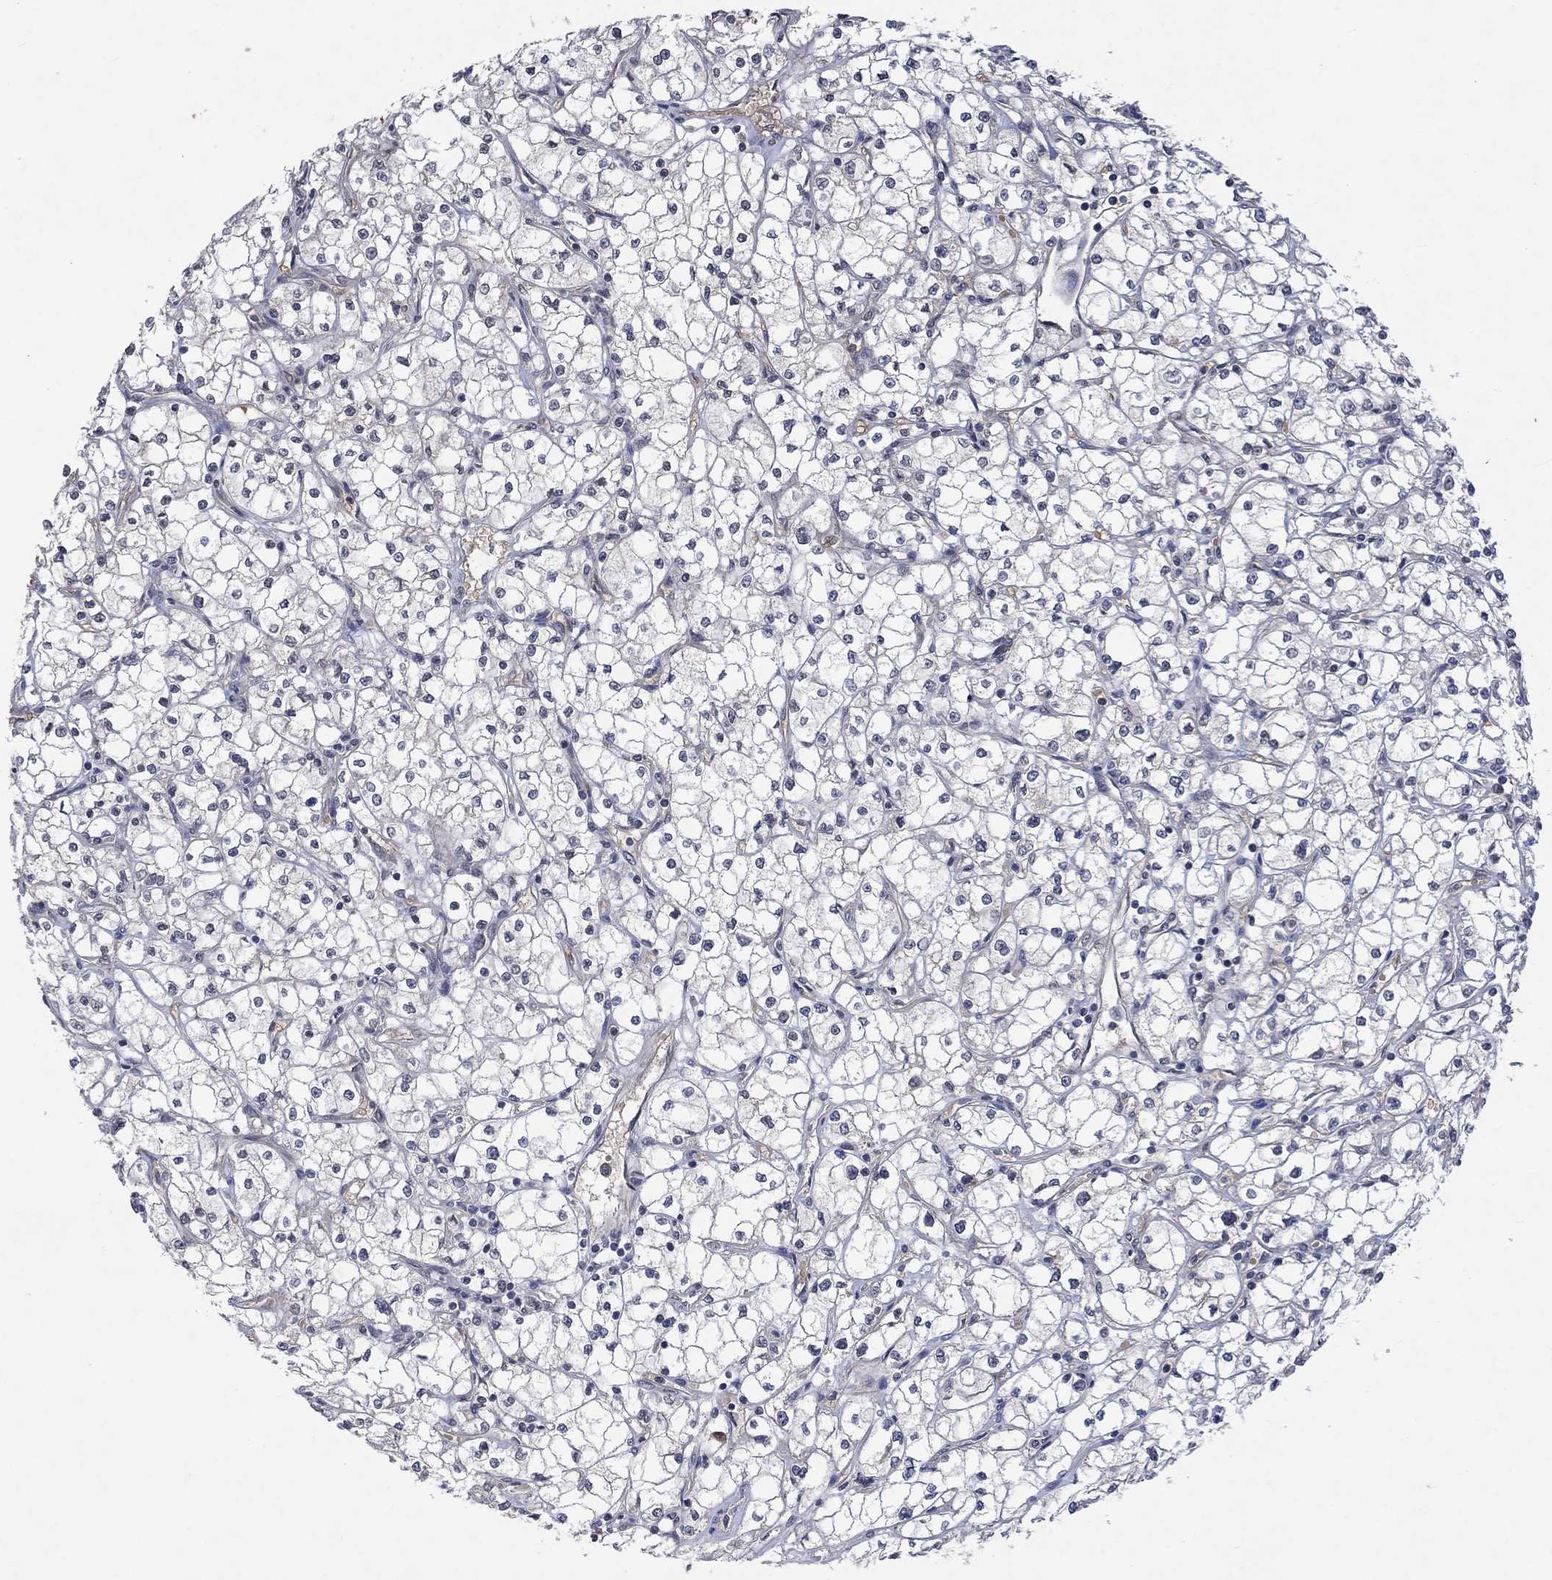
{"staining": {"intensity": "negative", "quantity": "none", "location": "none"}, "tissue": "renal cancer", "cell_type": "Tumor cells", "image_type": "cancer", "snomed": [{"axis": "morphology", "description": "Adenocarcinoma, NOS"}, {"axis": "topography", "description": "Kidney"}], "caption": "Tumor cells are negative for protein expression in human renal cancer.", "gene": "GRIN2D", "patient": {"sex": "male", "age": 67}}